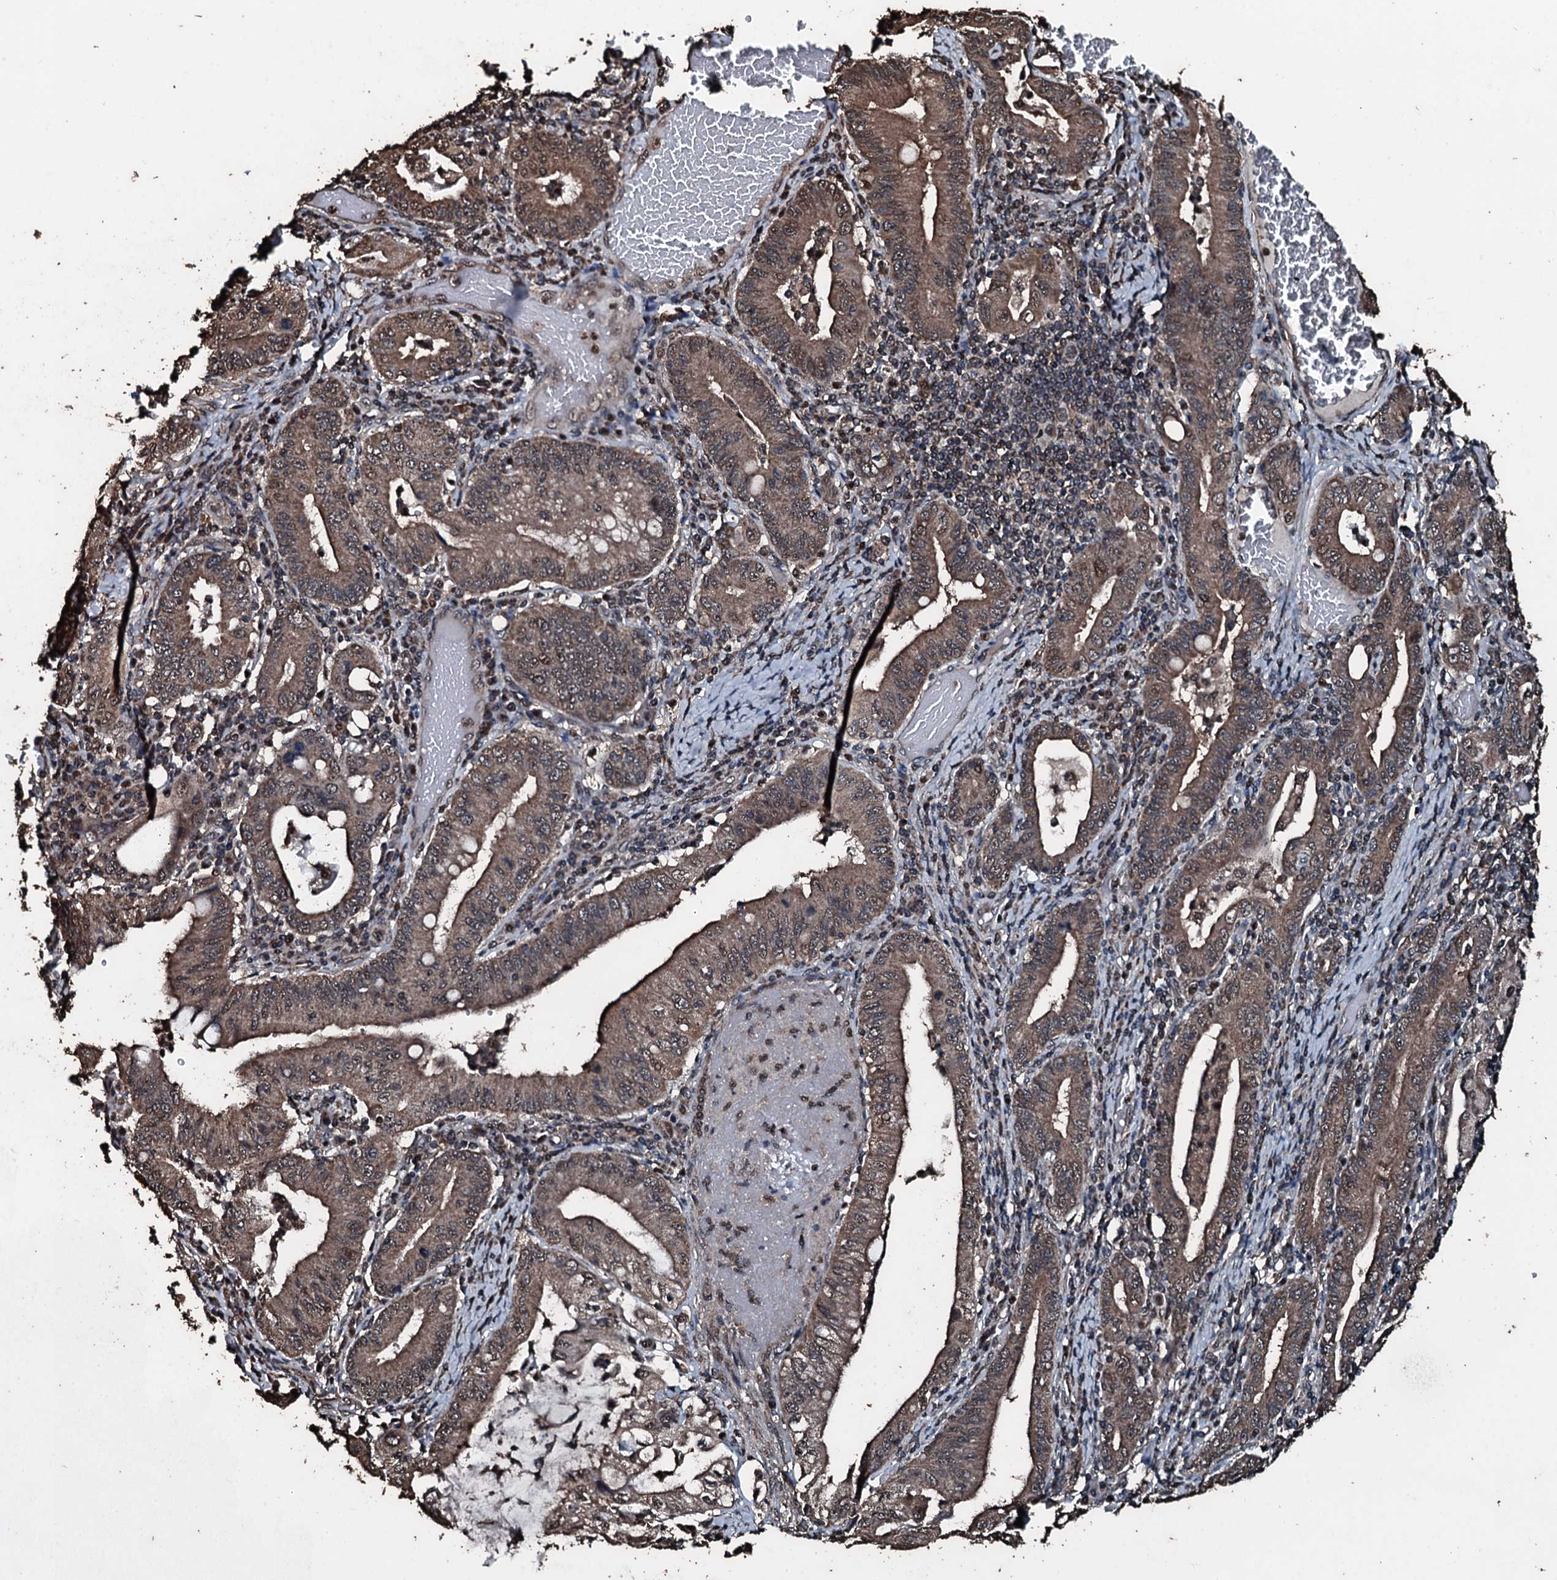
{"staining": {"intensity": "weak", "quantity": "25%-75%", "location": "cytoplasmic/membranous"}, "tissue": "stomach cancer", "cell_type": "Tumor cells", "image_type": "cancer", "snomed": [{"axis": "morphology", "description": "Normal tissue, NOS"}, {"axis": "morphology", "description": "Adenocarcinoma, NOS"}, {"axis": "topography", "description": "Esophagus"}, {"axis": "topography", "description": "Stomach, upper"}, {"axis": "topography", "description": "Peripheral nerve tissue"}], "caption": "Weak cytoplasmic/membranous positivity for a protein is identified in approximately 25%-75% of tumor cells of adenocarcinoma (stomach) using IHC.", "gene": "FAAP24", "patient": {"sex": "male", "age": 62}}